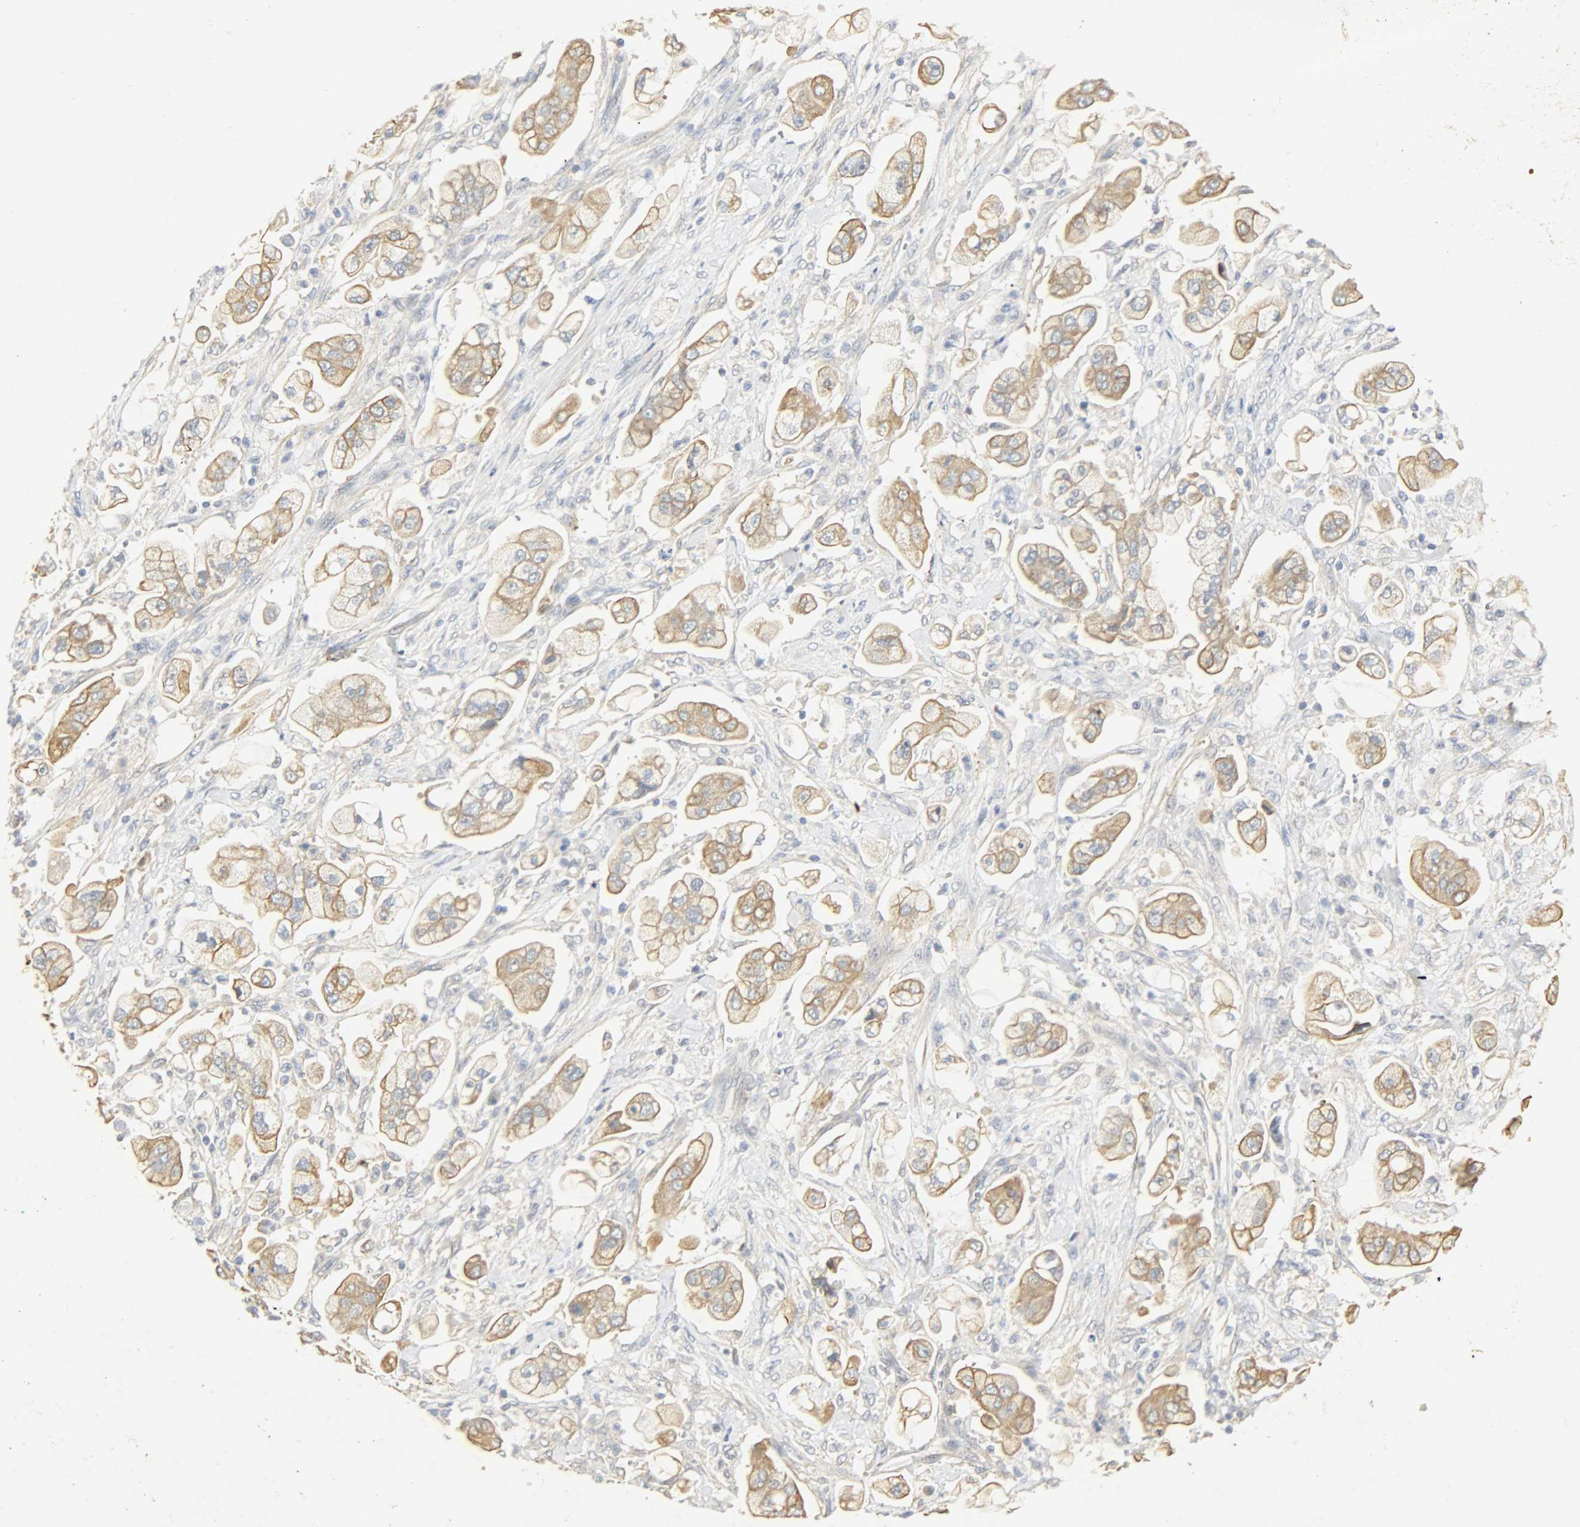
{"staining": {"intensity": "moderate", "quantity": ">75%", "location": "cytoplasmic/membranous"}, "tissue": "stomach cancer", "cell_type": "Tumor cells", "image_type": "cancer", "snomed": [{"axis": "morphology", "description": "Adenocarcinoma, NOS"}, {"axis": "topography", "description": "Stomach"}], "caption": "A brown stain labels moderate cytoplasmic/membranous staining of a protein in stomach adenocarcinoma tumor cells. The protein of interest is stained brown, and the nuclei are stained in blue (DAB IHC with brightfield microscopy, high magnification).", "gene": "USP13", "patient": {"sex": "male", "age": 62}}